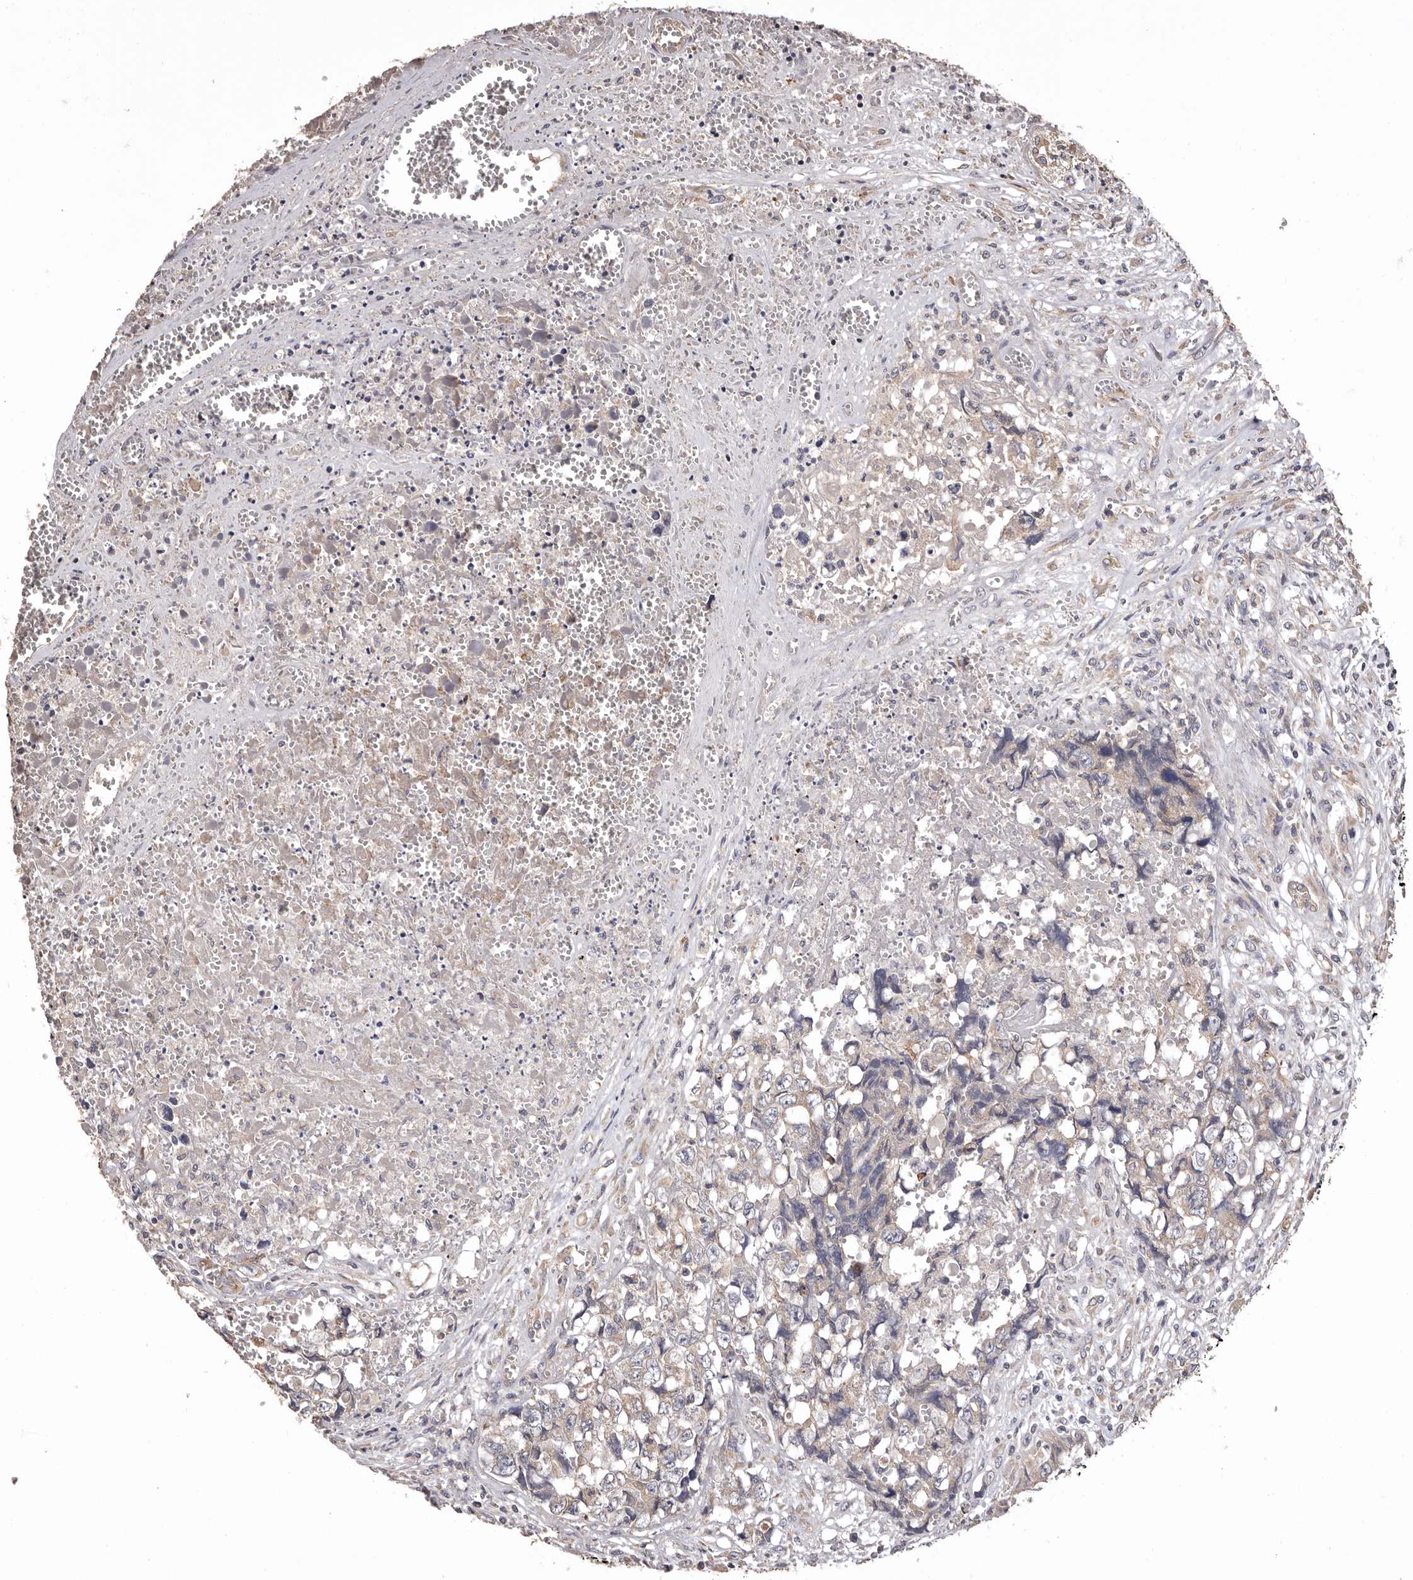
{"staining": {"intensity": "negative", "quantity": "none", "location": "none"}, "tissue": "testis cancer", "cell_type": "Tumor cells", "image_type": "cancer", "snomed": [{"axis": "morphology", "description": "Carcinoma, Embryonal, NOS"}, {"axis": "topography", "description": "Testis"}], "caption": "DAB (3,3'-diaminobenzidine) immunohistochemical staining of human embryonal carcinoma (testis) demonstrates no significant positivity in tumor cells.", "gene": "ETNK1", "patient": {"sex": "male", "age": 31}}